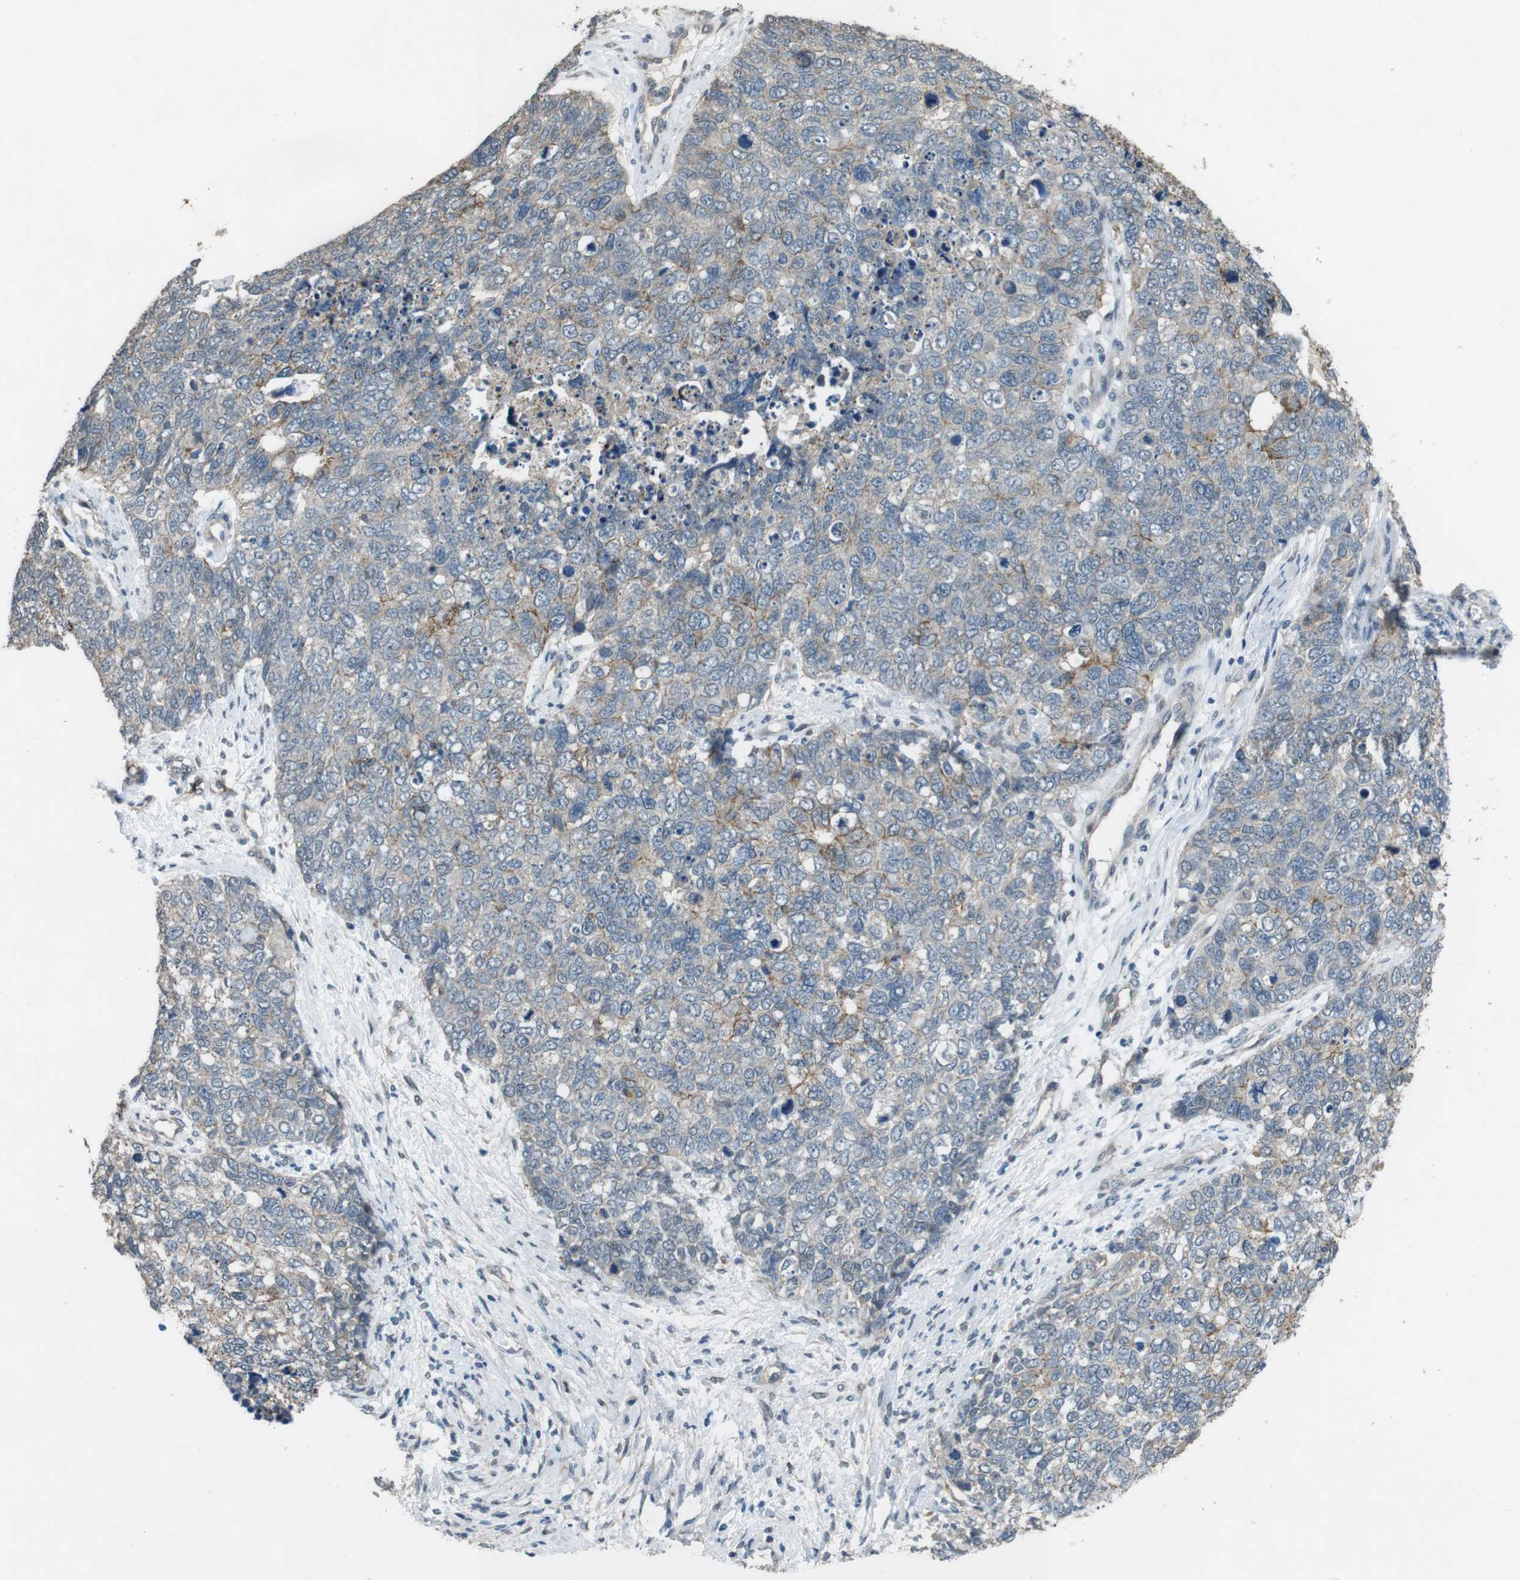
{"staining": {"intensity": "moderate", "quantity": "<25%", "location": "cytoplasmic/membranous"}, "tissue": "cervical cancer", "cell_type": "Tumor cells", "image_type": "cancer", "snomed": [{"axis": "morphology", "description": "Squamous cell carcinoma, NOS"}, {"axis": "topography", "description": "Cervix"}], "caption": "Cervical cancer (squamous cell carcinoma) stained with immunohistochemistry exhibits moderate cytoplasmic/membranous expression in approximately <25% of tumor cells.", "gene": "CLDN7", "patient": {"sex": "female", "age": 63}}